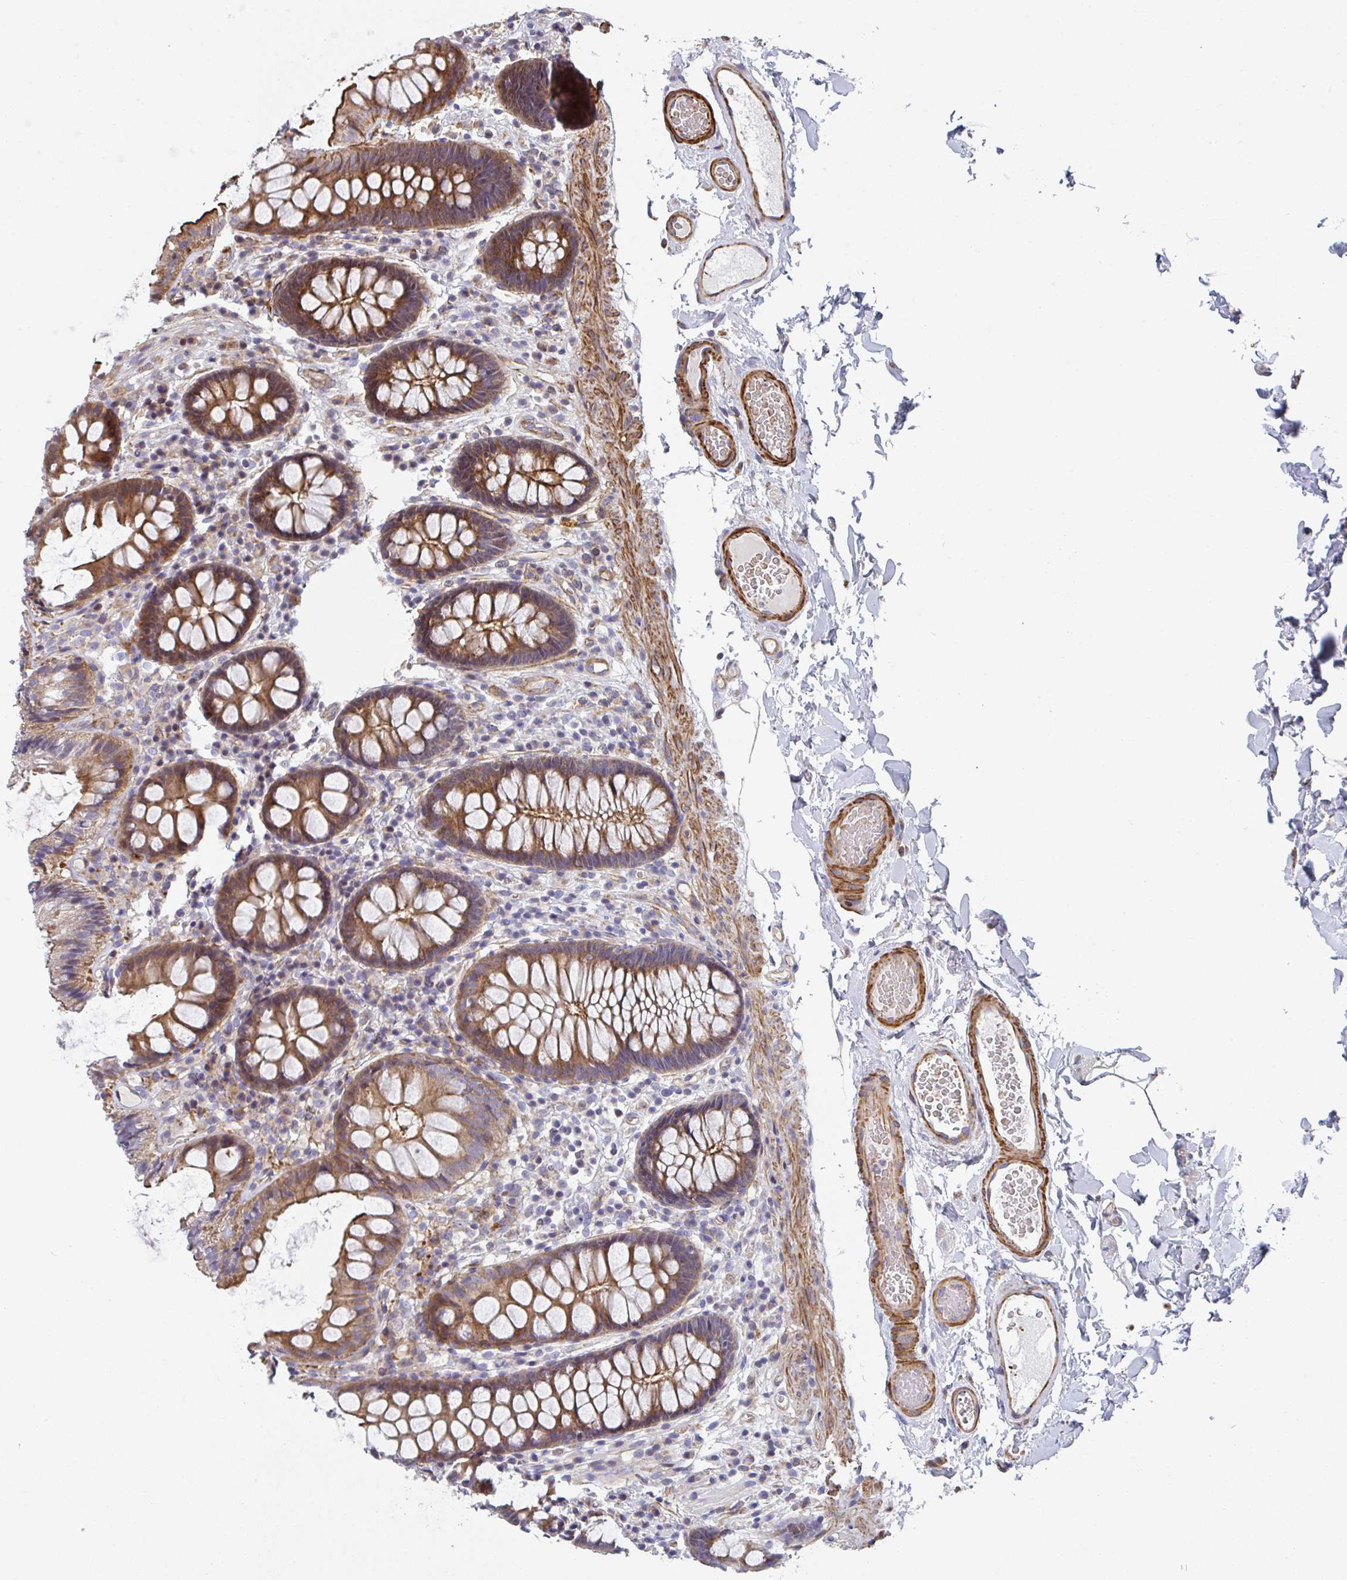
{"staining": {"intensity": "moderate", "quantity": ">75%", "location": "cytoplasmic/membranous"}, "tissue": "colon", "cell_type": "Endothelial cells", "image_type": "normal", "snomed": [{"axis": "morphology", "description": "Normal tissue, NOS"}, {"axis": "topography", "description": "Colon"}], "caption": "Immunohistochemical staining of benign colon reveals moderate cytoplasmic/membranous protein positivity in about >75% of endothelial cells.", "gene": "FZD2", "patient": {"sex": "male", "age": 84}}